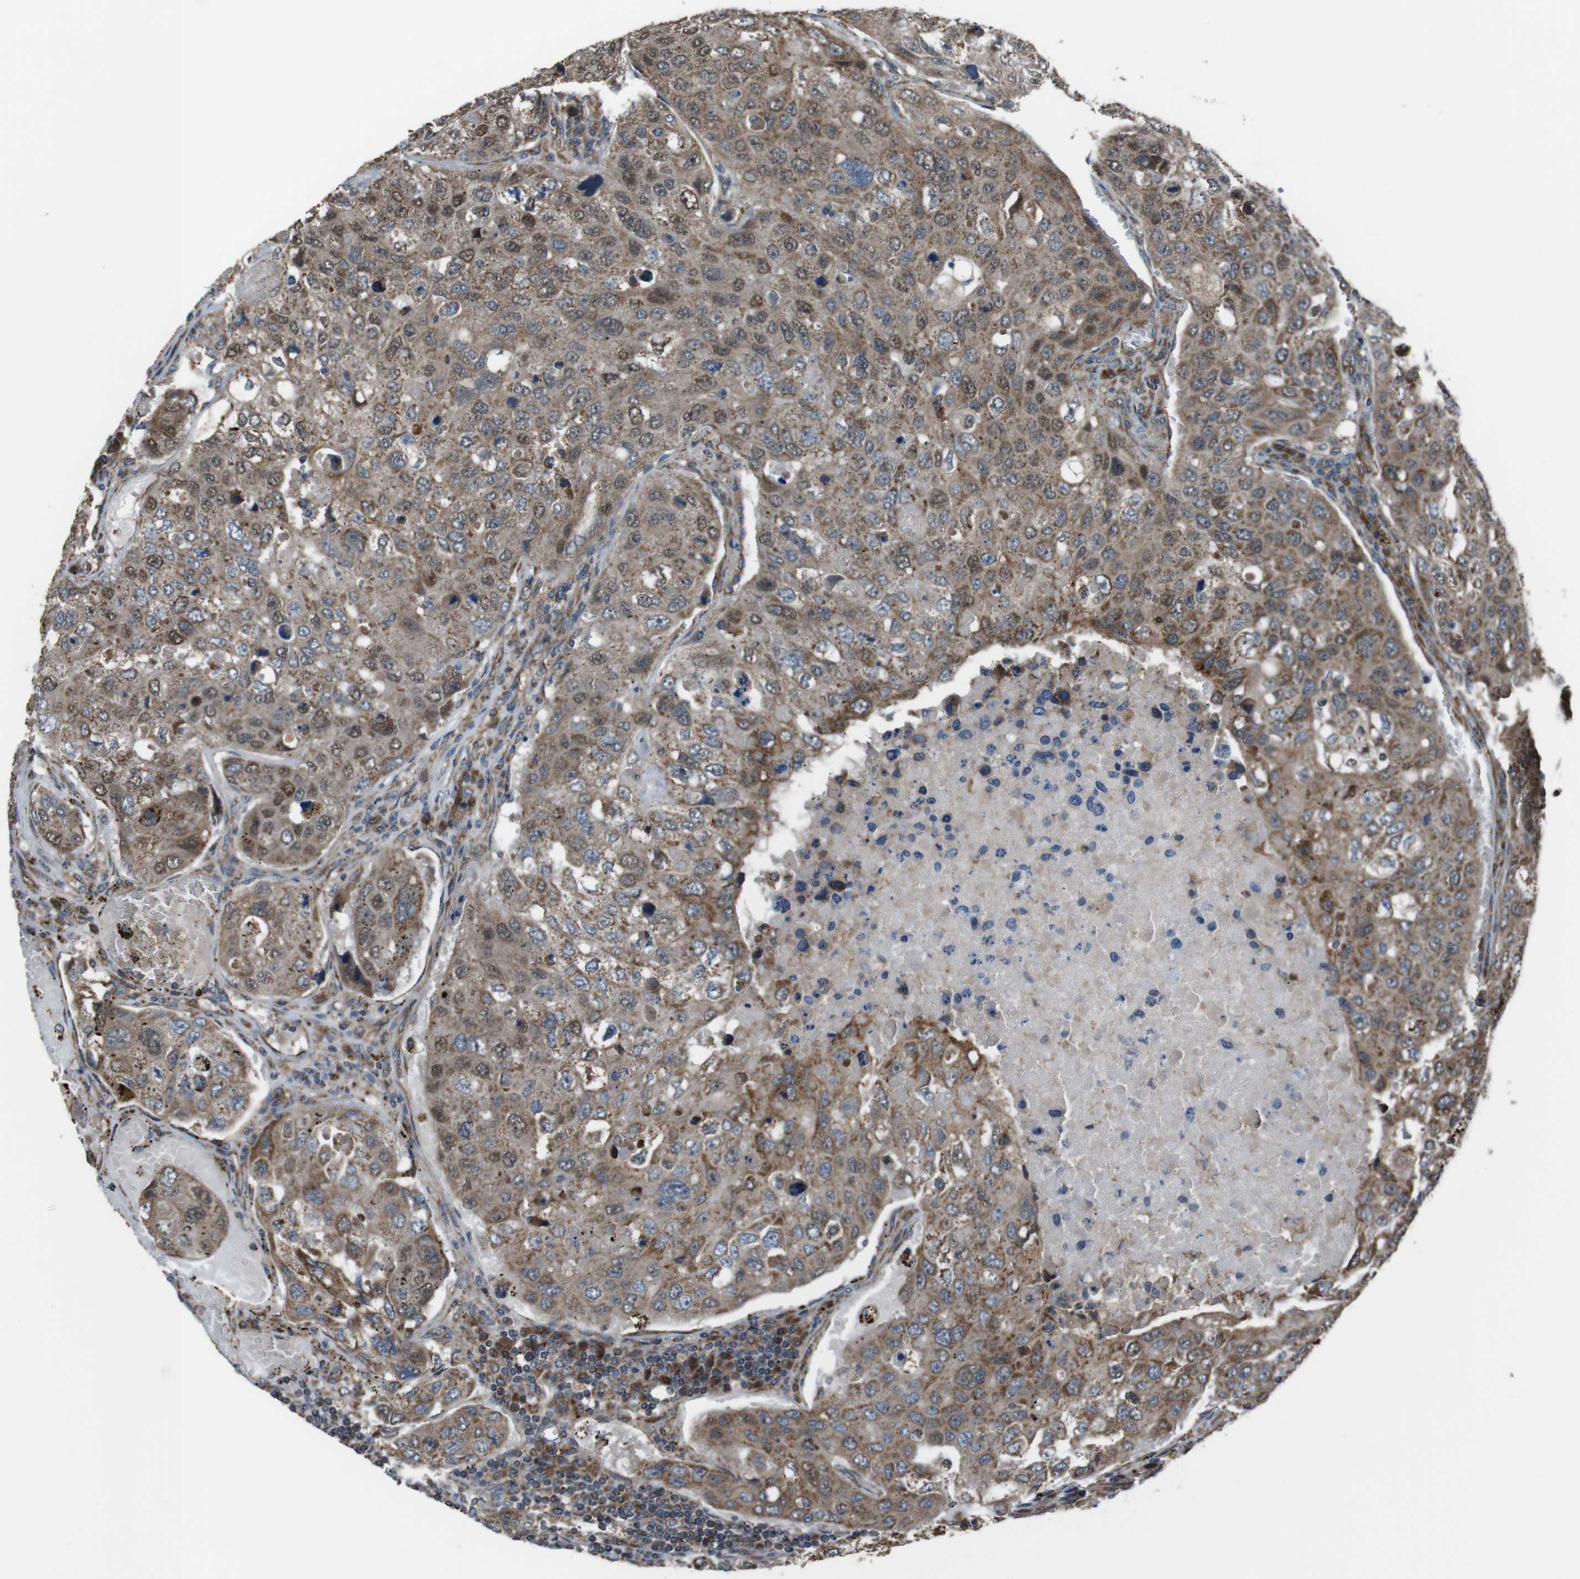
{"staining": {"intensity": "weak", "quantity": "25%-75%", "location": "cytoplasmic/membranous"}, "tissue": "urothelial cancer", "cell_type": "Tumor cells", "image_type": "cancer", "snomed": [{"axis": "morphology", "description": "Urothelial carcinoma, High grade"}, {"axis": "topography", "description": "Lymph node"}, {"axis": "topography", "description": "Urinary bladder"}], "caption": "Tumor cells reveal low levels of weak cytoplasmic/membranous staining in approximately 25%-75% of cells in urothelial carcinoma (high-grade).", "gene": "GIMAP8", "patient": {"sex": "male", "age": 51}}